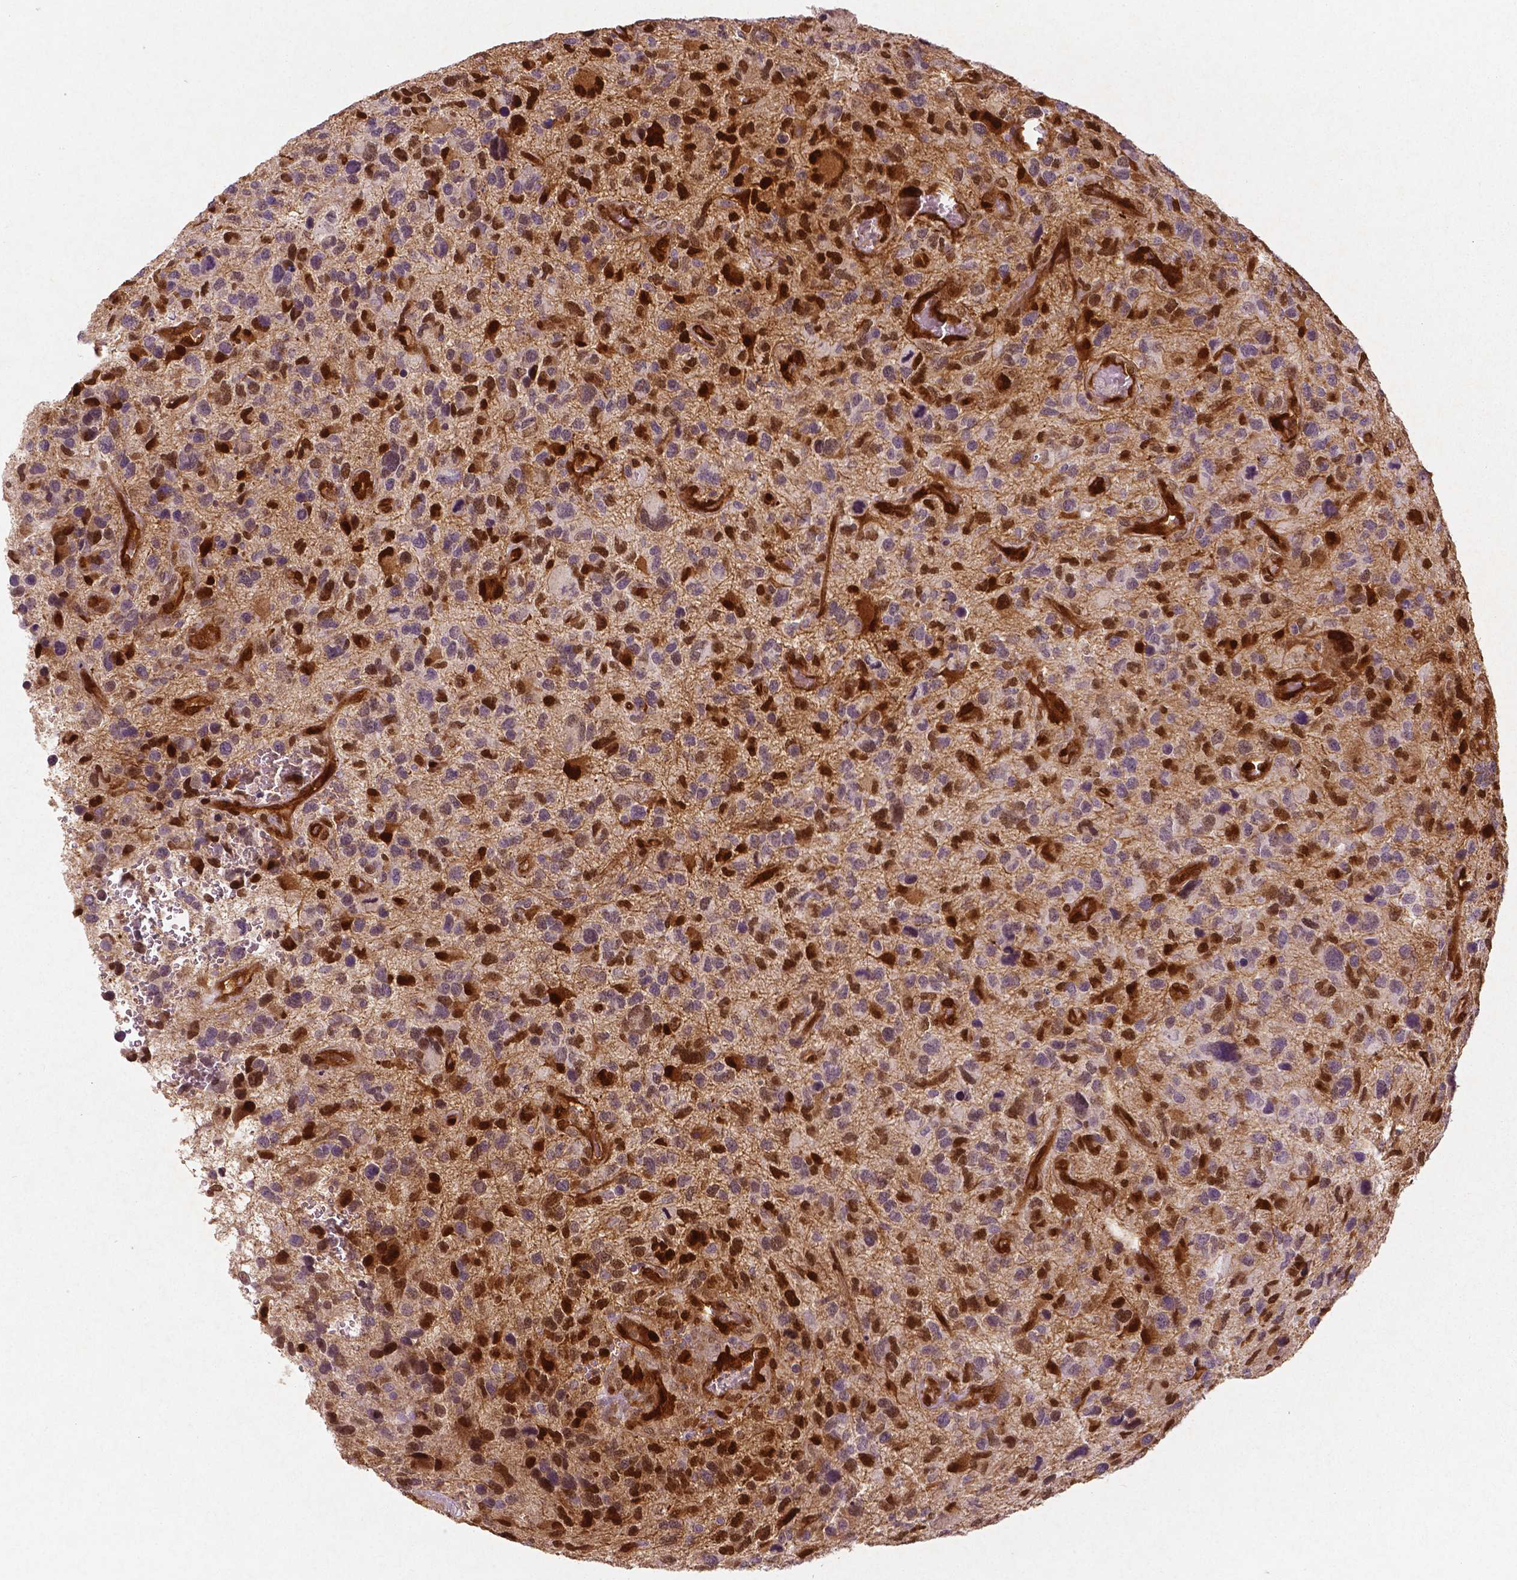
{"staining": {"intensity": "negative", "quantity": "none", "location": "none"}, "tissue": "glioma", "cell_type": "Tumor cells", "image_type": "cancer", "snomed": [{"axis": "morphology", "description": "Glioma, malignant, NOS"}, {"axis": "morphology", "description": "Glioma, malignant, High grade"}, {"axis": "topography", "description": "Brain"}], "caption": "Immunohistochemistry (IHC) image of human glioma stained for a protein (brown), which demonstrates no expression in tumor cells.", "gene": "WWTR1", "patient": {"sex": "female", "age": 71}}